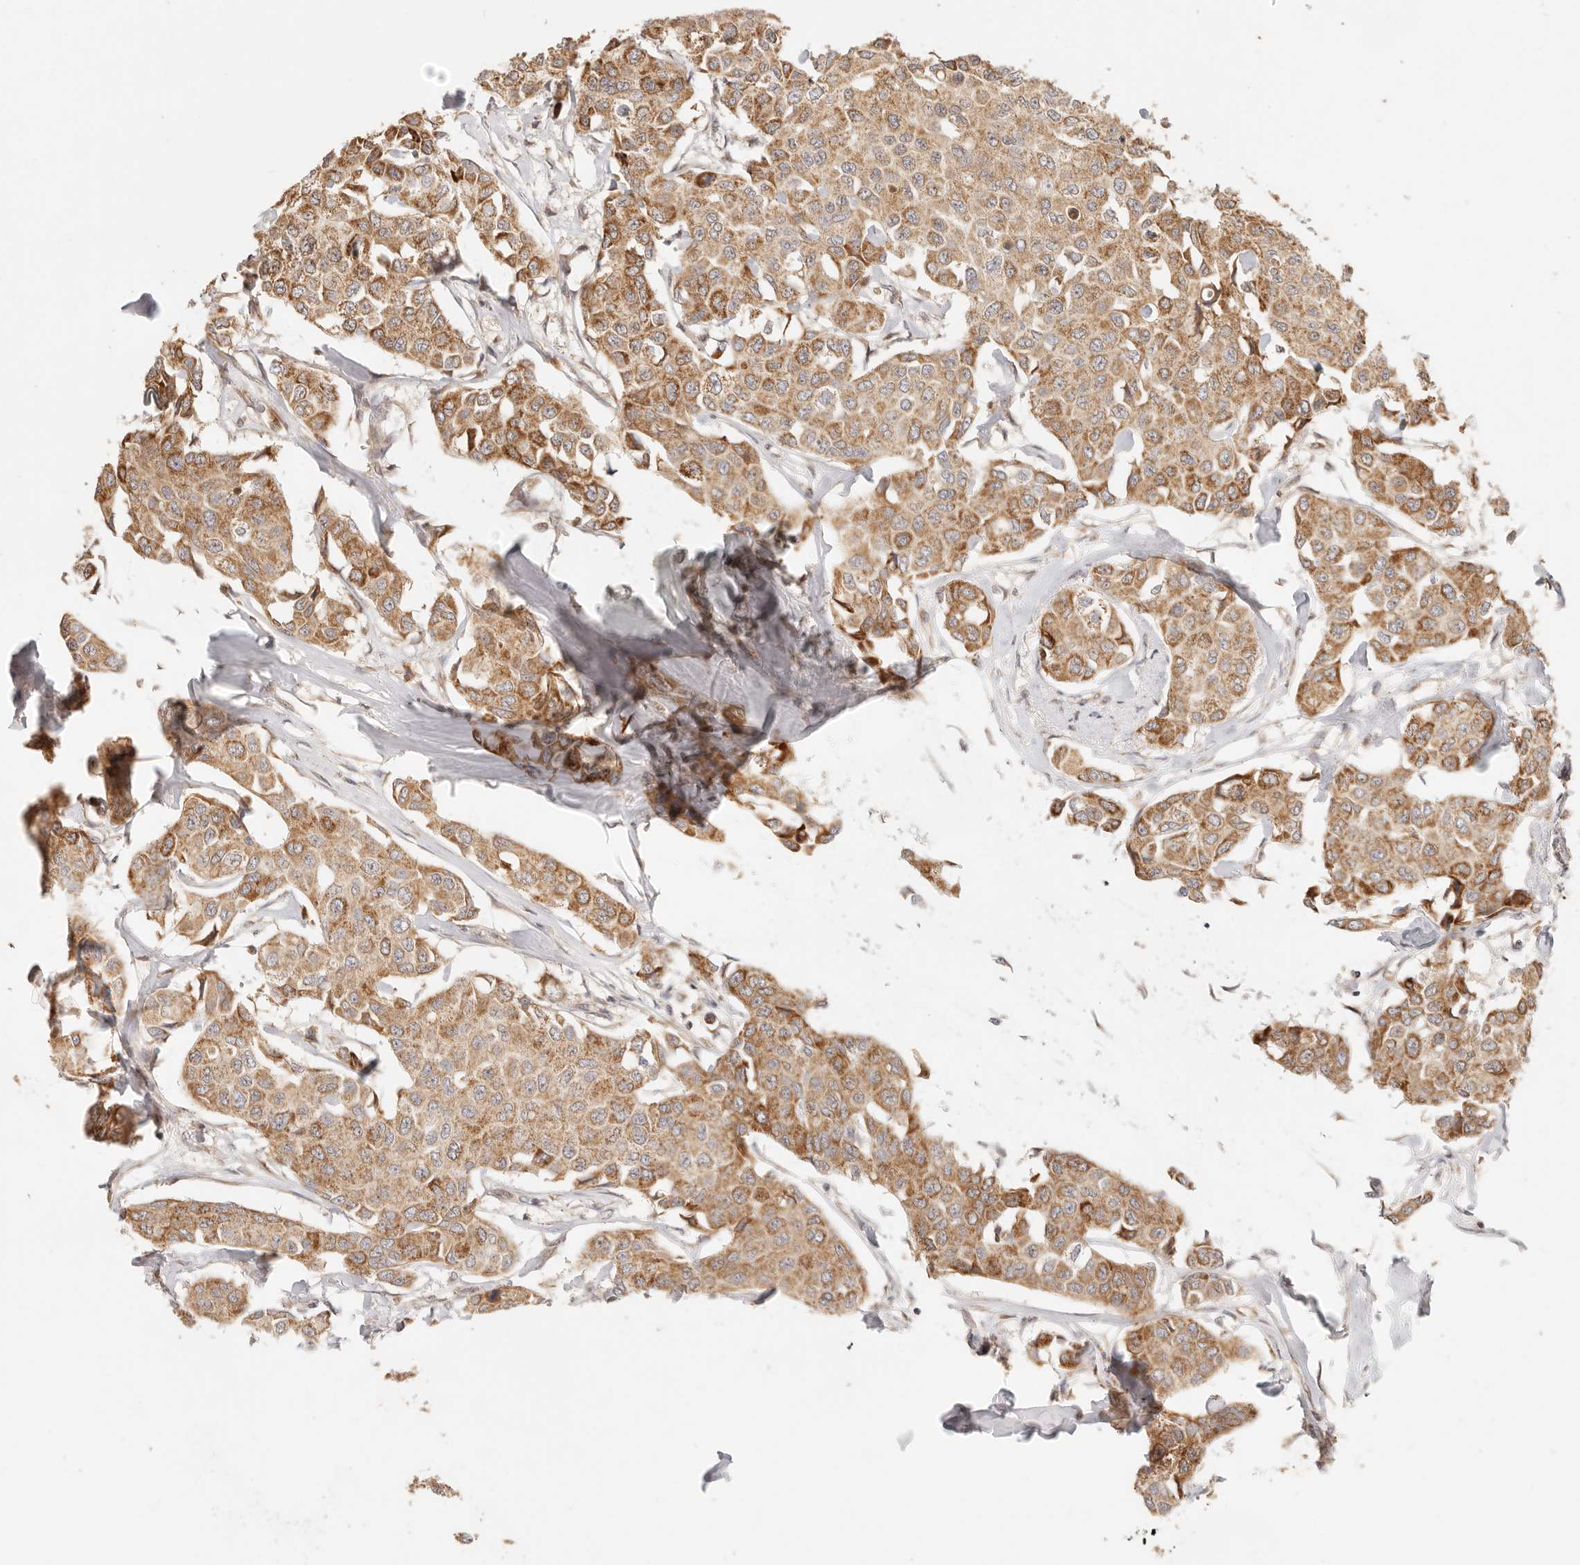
{"staining": {"intensity": "moderate", "quantity": ">75%", "location": "cytoplasmic/membranous"}, "tissue": "breast cancer", "cell_type": "Tumor cells", "image_type": "cancer", "snomed": [{"axis": "morphology", "description": "Duct carcinoma"}, {"axis": "topography", "description": "Breast"}], "caption": "IHC (DAB (3,3'-diaminobenzidine)) staining of human breast cancer demonstrates moderate cytoplasmic/membranous protein expression in approximately >75% of tumor cells.", "gene": "TIMM17A", "patient": {"sex": "female", "age": 80}}